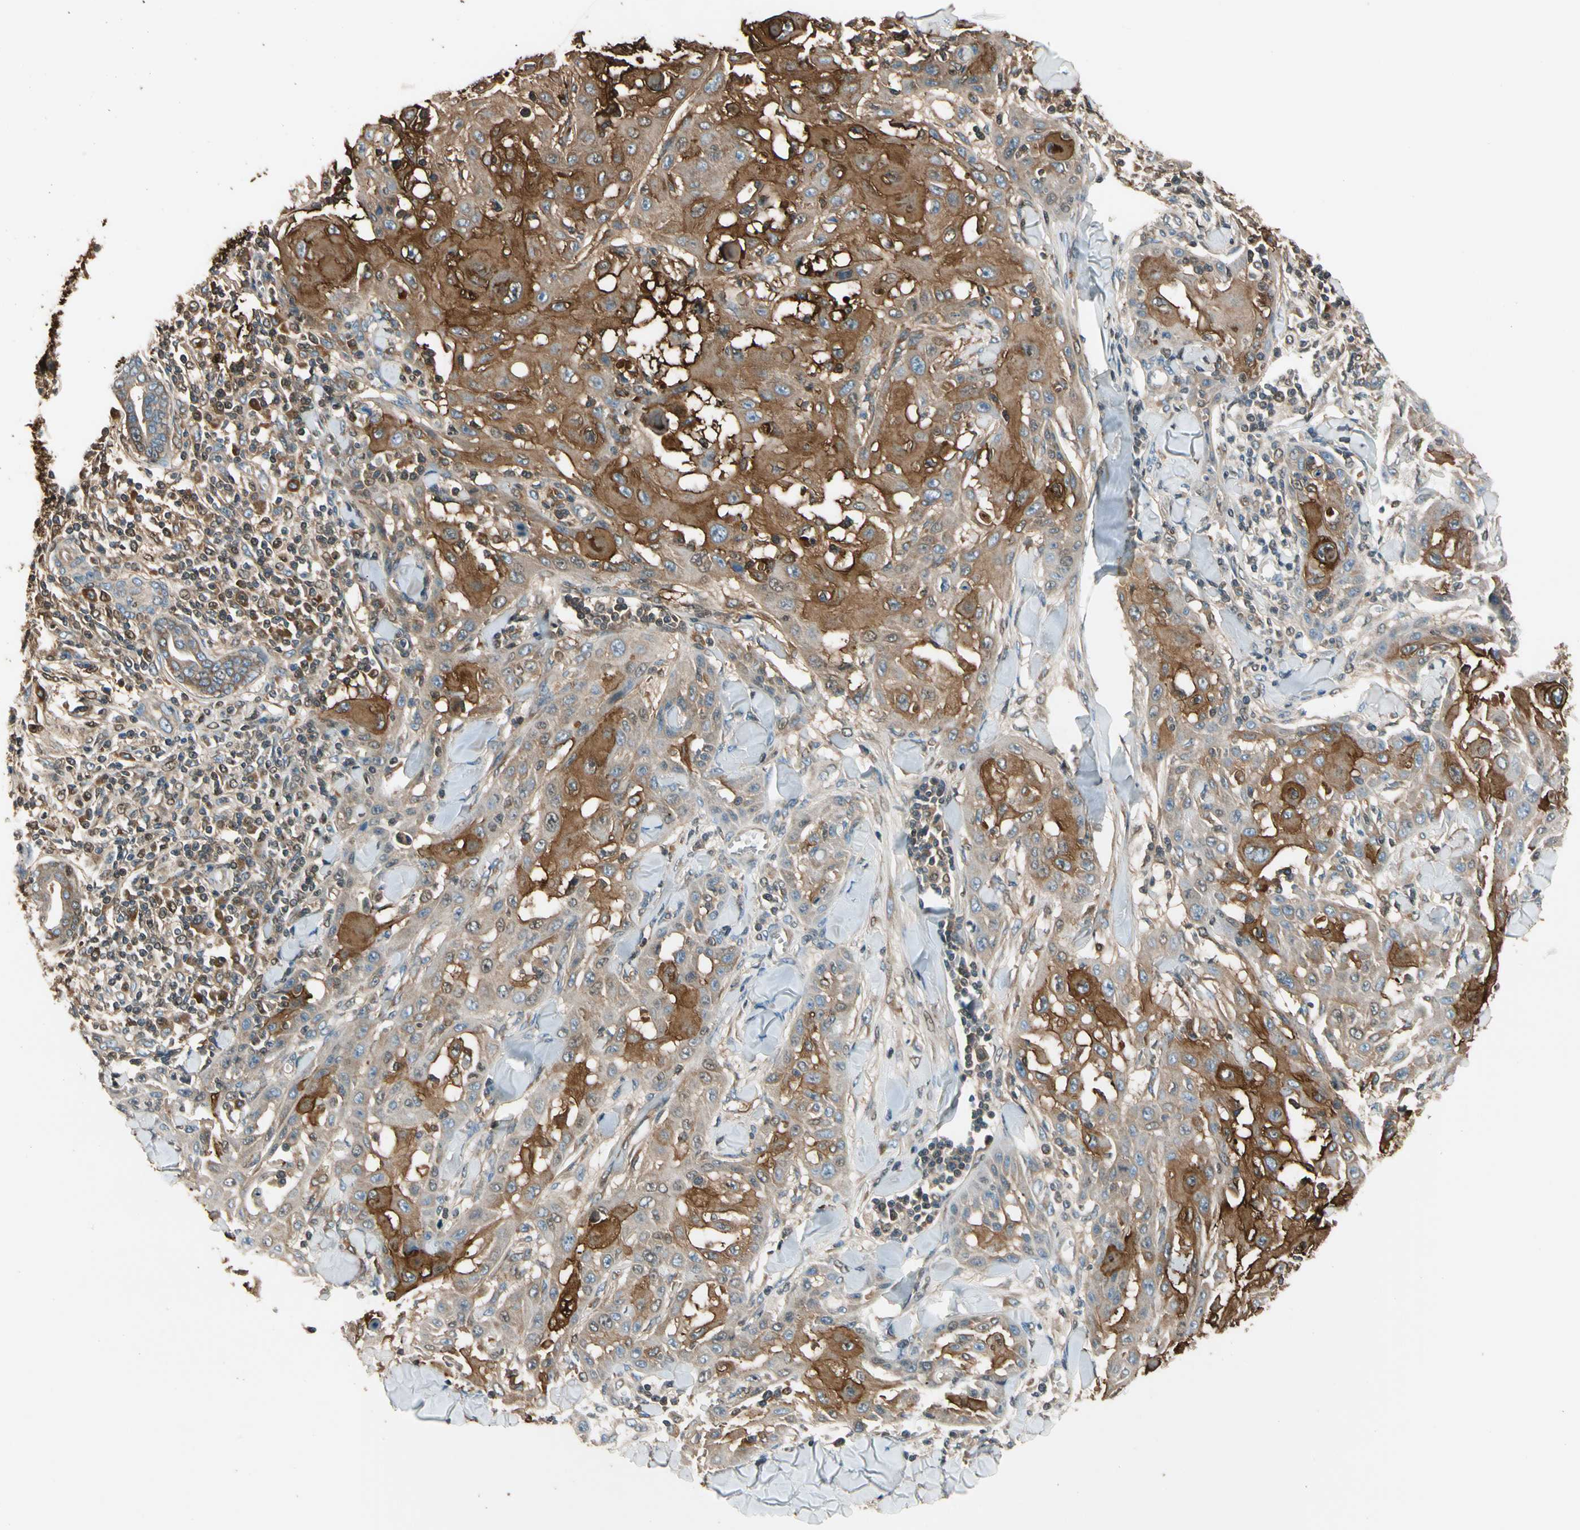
{"staining": {"intensity": "moderate", "quantity": ">75%", "location": "cytoplasmic/membranous"}, "tissue": "skin cancer", "cell_type": "Tumor cells", "image_type": "cancer", "snomed": [{"axis": "morphology", "description": "Squamous cell carcinoma, NOS"}, {"axis": "topography", "description": "Skin"}], "caption": "Brown immunohistochemical staining in squamous cell carcinoma (skin) displays moderate cytoplasmic/membranous staining in about >75% of tumor cells. The staining was performed using DAB (3,3'-diaminobenzidine), with brown indicating positive protein expression. Nuclei are stained blue with hematoxylin.", "gene": "STK40", "patient": {"sex": "male", "age": 24}}